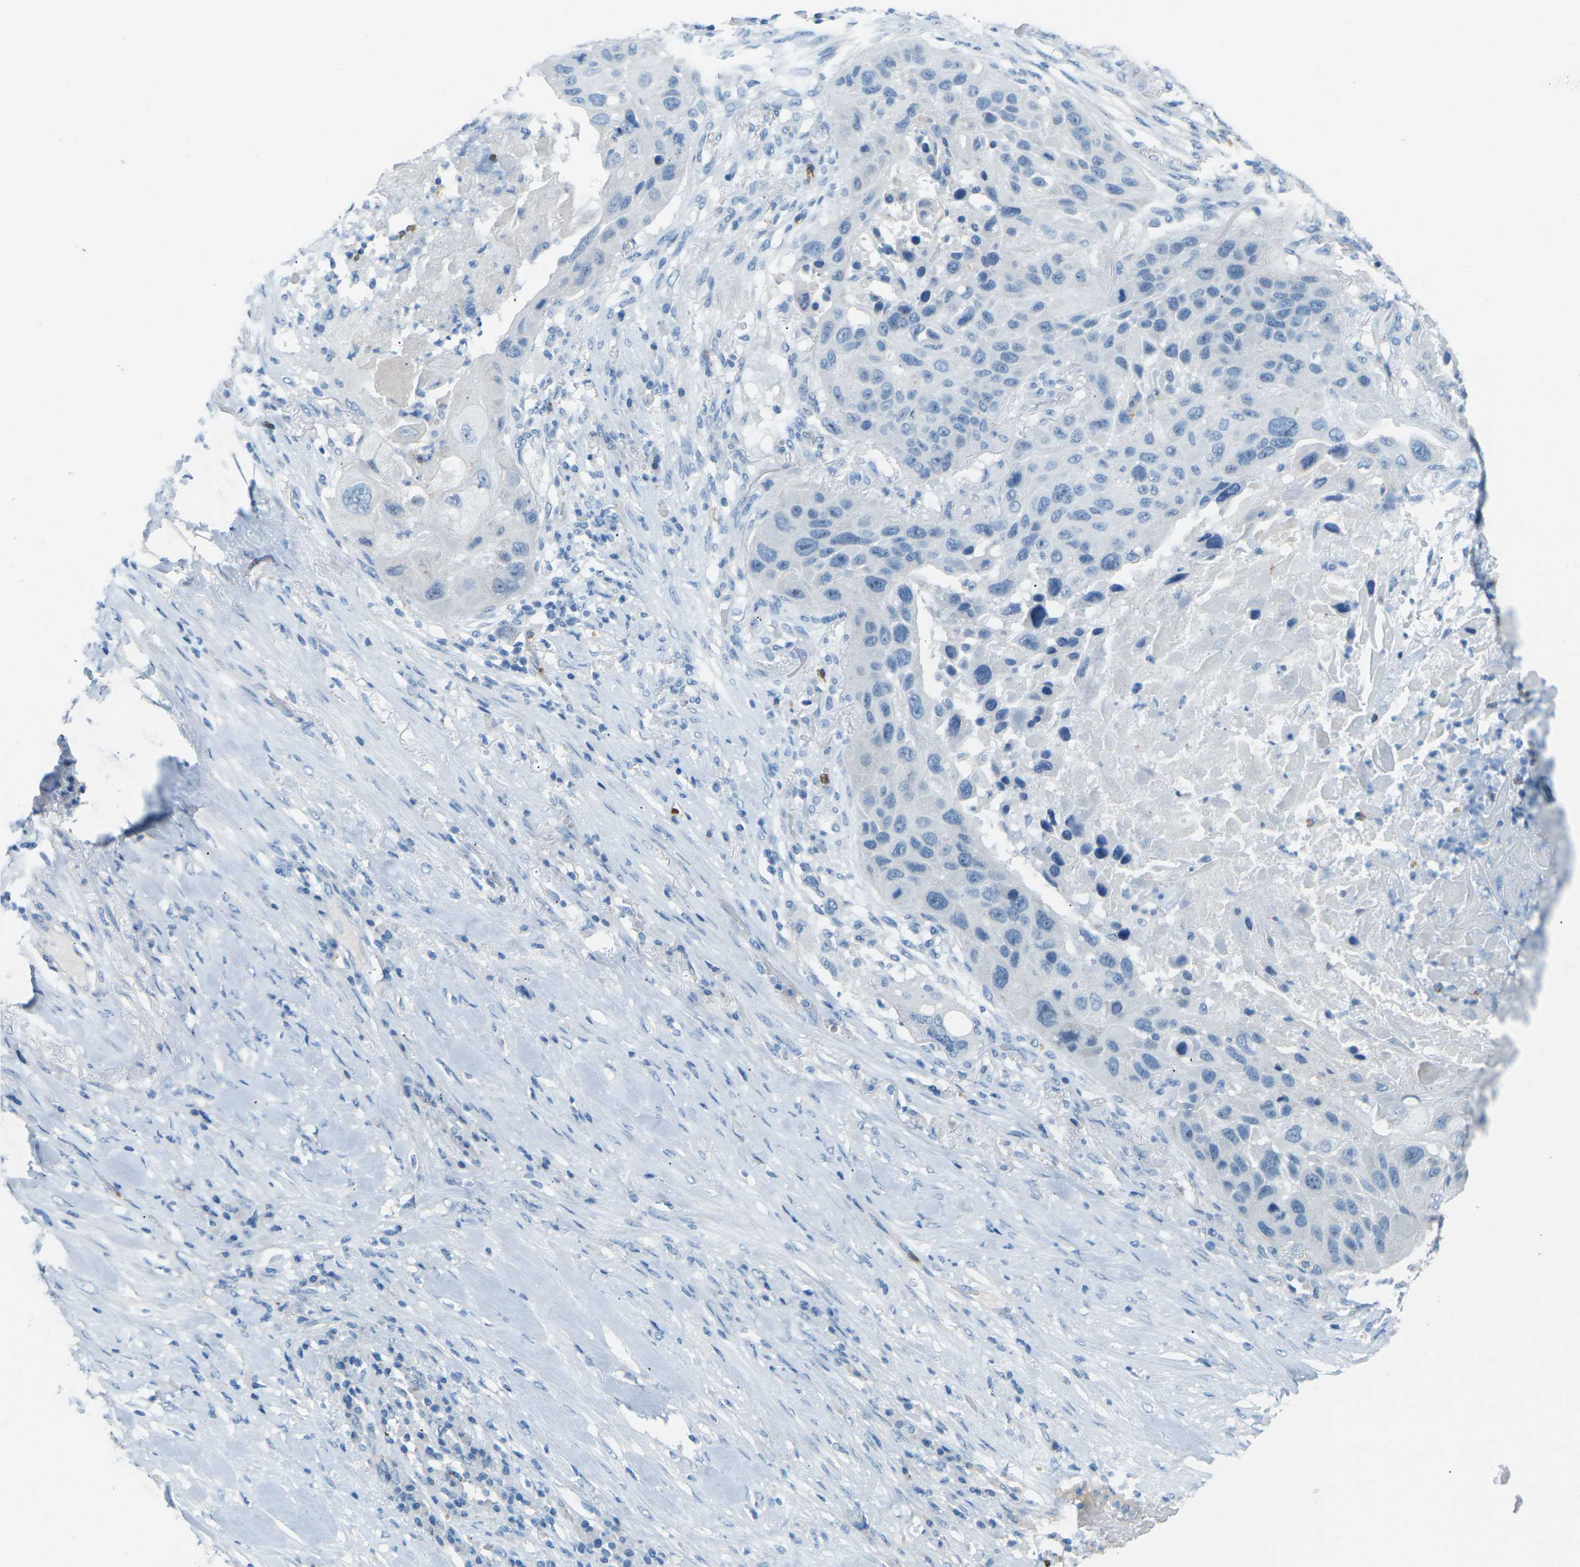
{"staining": {"intensity": "negative", "quantity": "none", "location": "none"}, "tissue": "lung cancer", "cell_type": "Tumor cells", "image_type": "cancer", "snomed": [{"axis": "morphology", "description": "Squamous cell carcinoma, NOS"}, {"axis": "topography", "description": "Lung"}], "caption": "Immunohistochemistry (IHC) photomicrograph of squamous cell carcinoma (lung) stained for a protein (brown), which reveals no positivity in tumor cells. (DAB (3,3'-diaminobenzidine) immunohistochemistry with hematoxylin counter stain).", "gene": "CDH16", "patient": {"sex": "male", "age": 57}}